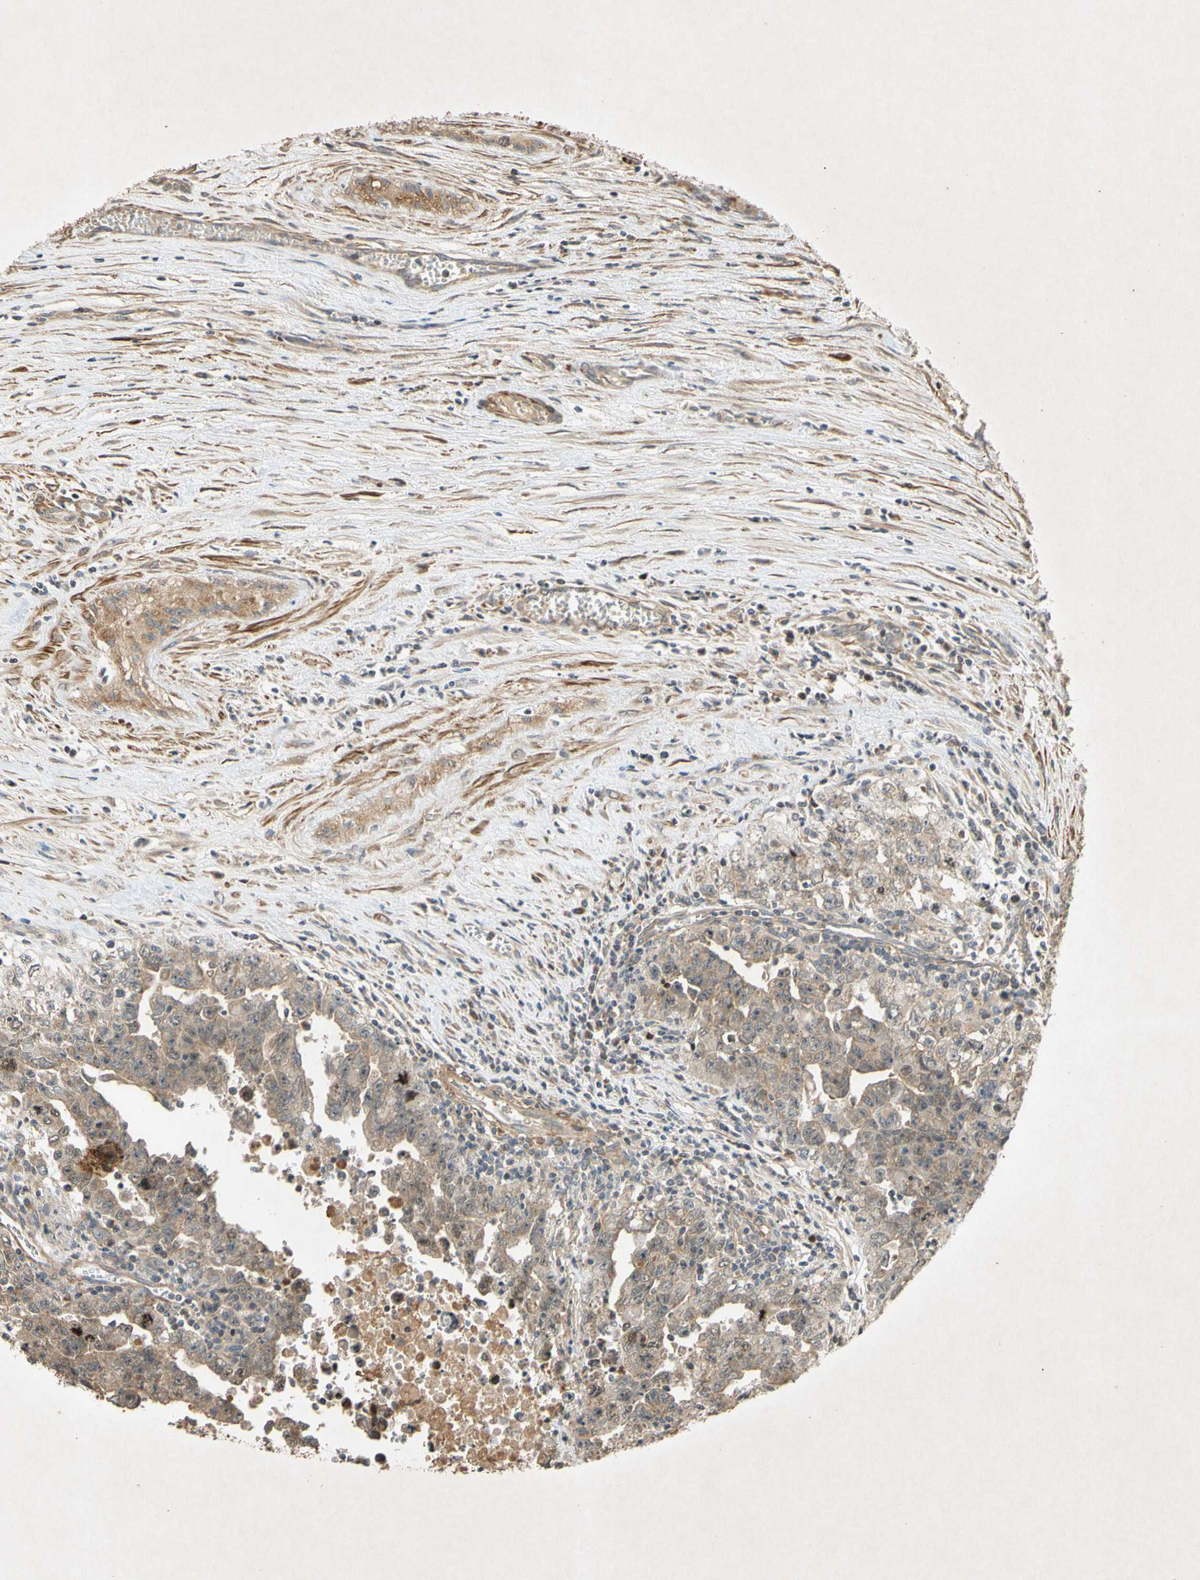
{"staining": {"intensity": "weak", "quantity": ">75%", "location": "cytoplasmic/membranous"}, "tissue": "testis cancer", "cell_type": "Tumor cells", "image_type": "cancer", "snomed": [{"axis": "morphology", "description": "Carcinoma, Embryonal, NOS"}, {"axis": "topography", "description": "Testis"}], "caption": "Testis cancer stained for a protein displays weak cytoplasmic/membranous positivity in tumor cells.", "gene": "PARD6A", "patient": {"sex": "male", "age": 28}}